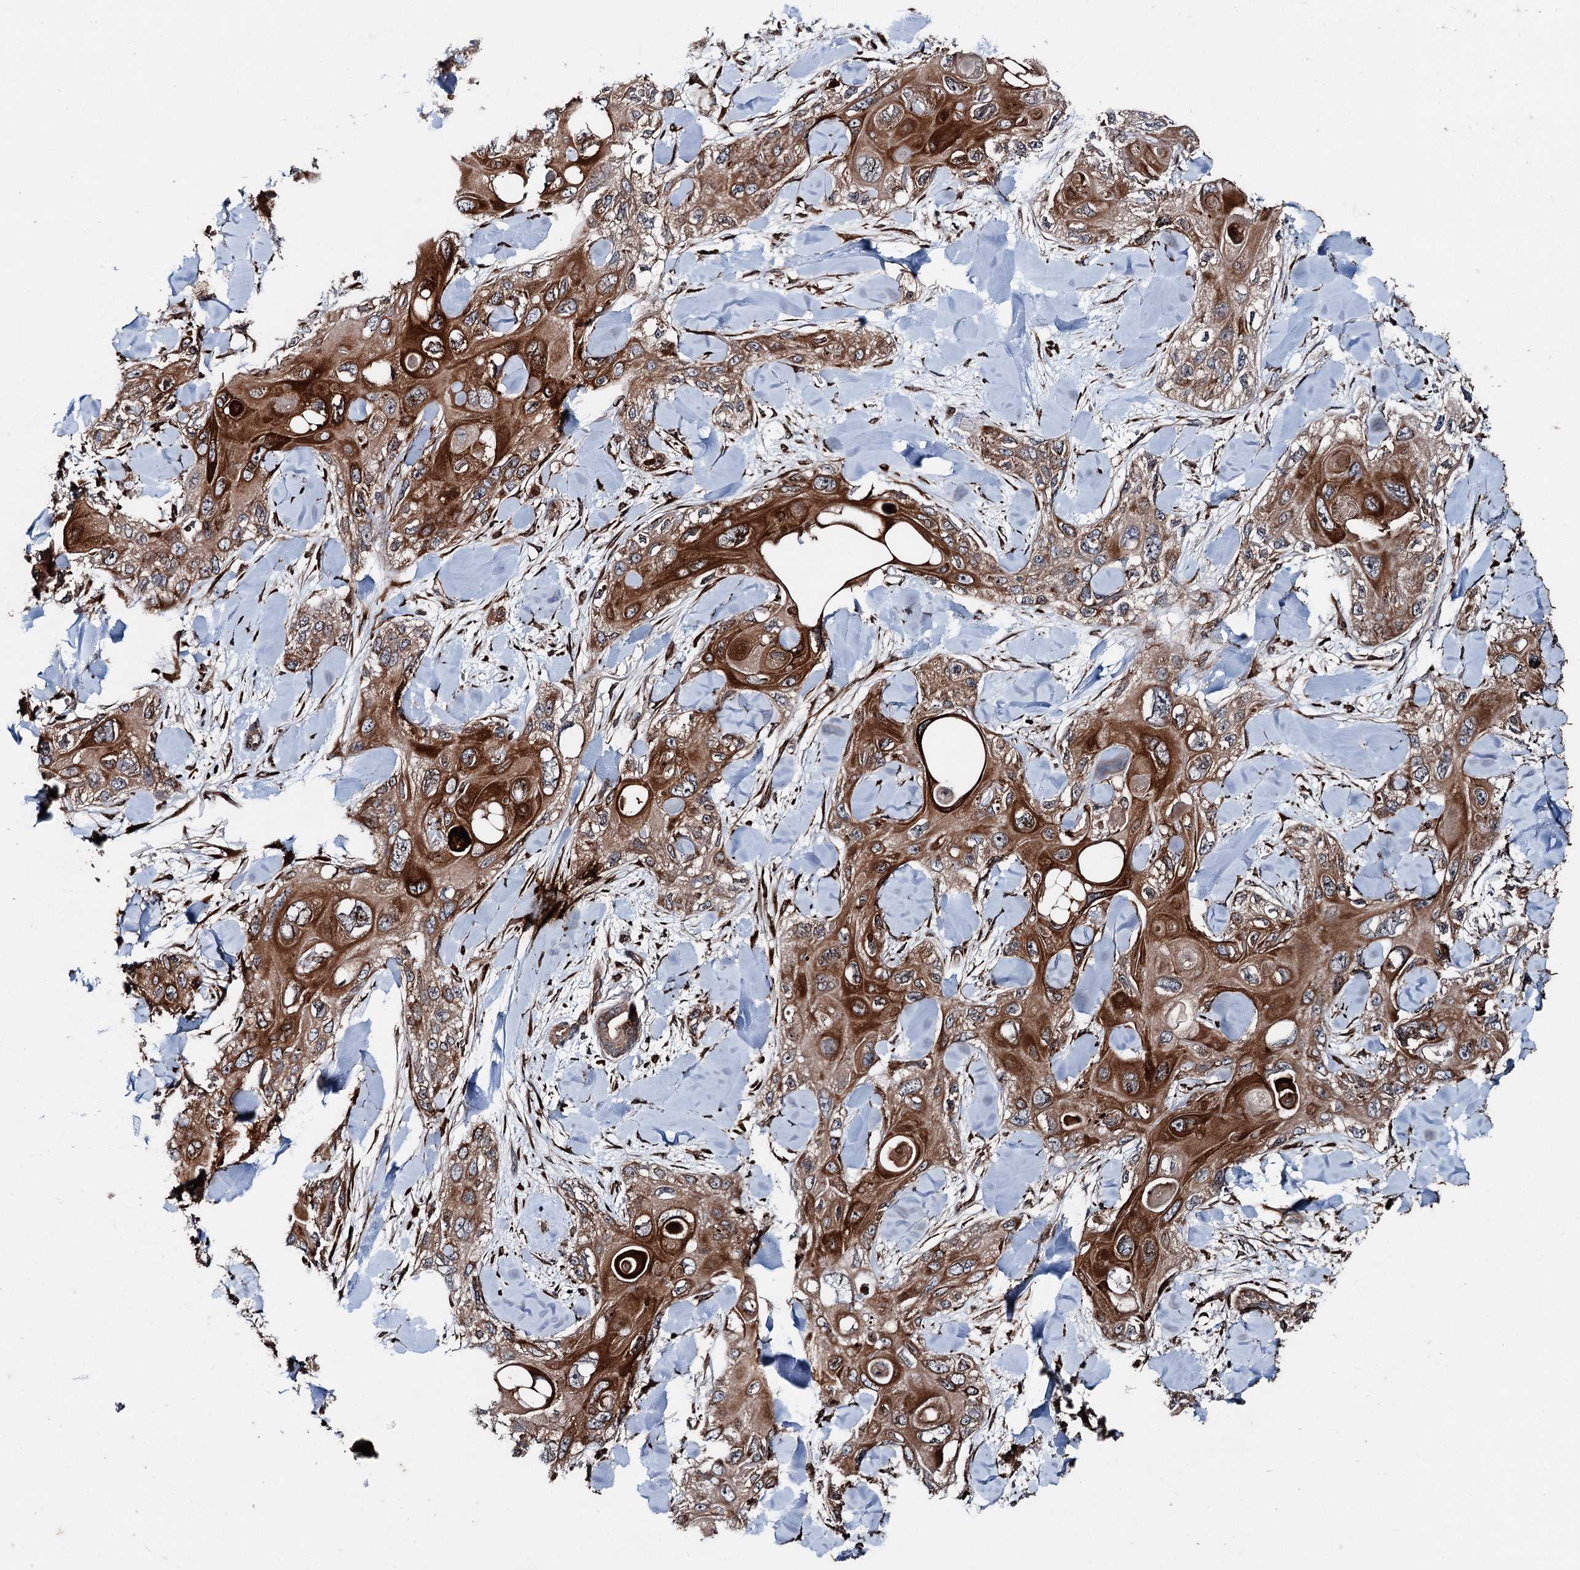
{"staining": {"intensity": "strong", "quantity": ">75%", "location": "cytoplasmic/membranous,nuclear"}, "tissue": "skin cancer", "cell_type": "Tumor cells", "image_type": "cancer", "snomed": [{"axis": "morphology", "description": "Normal tissue, NOS"}, {"axis": "morphology", "description": "Squamous cell carcinoma, NOS"}, {"axis": "topography", "description": "Skin"}], "caption": "Squamous cell carcinoma (skin) tissue shows strong cytoplasmic/membranous and nuclear positivity in approximately >75% of tumor cells, visualized by immunohistochemistry. (IHC, brightfield microscopy, high magnification).", "gene": "DDIAS", "patient": {"sex": "male", "age": 72}}